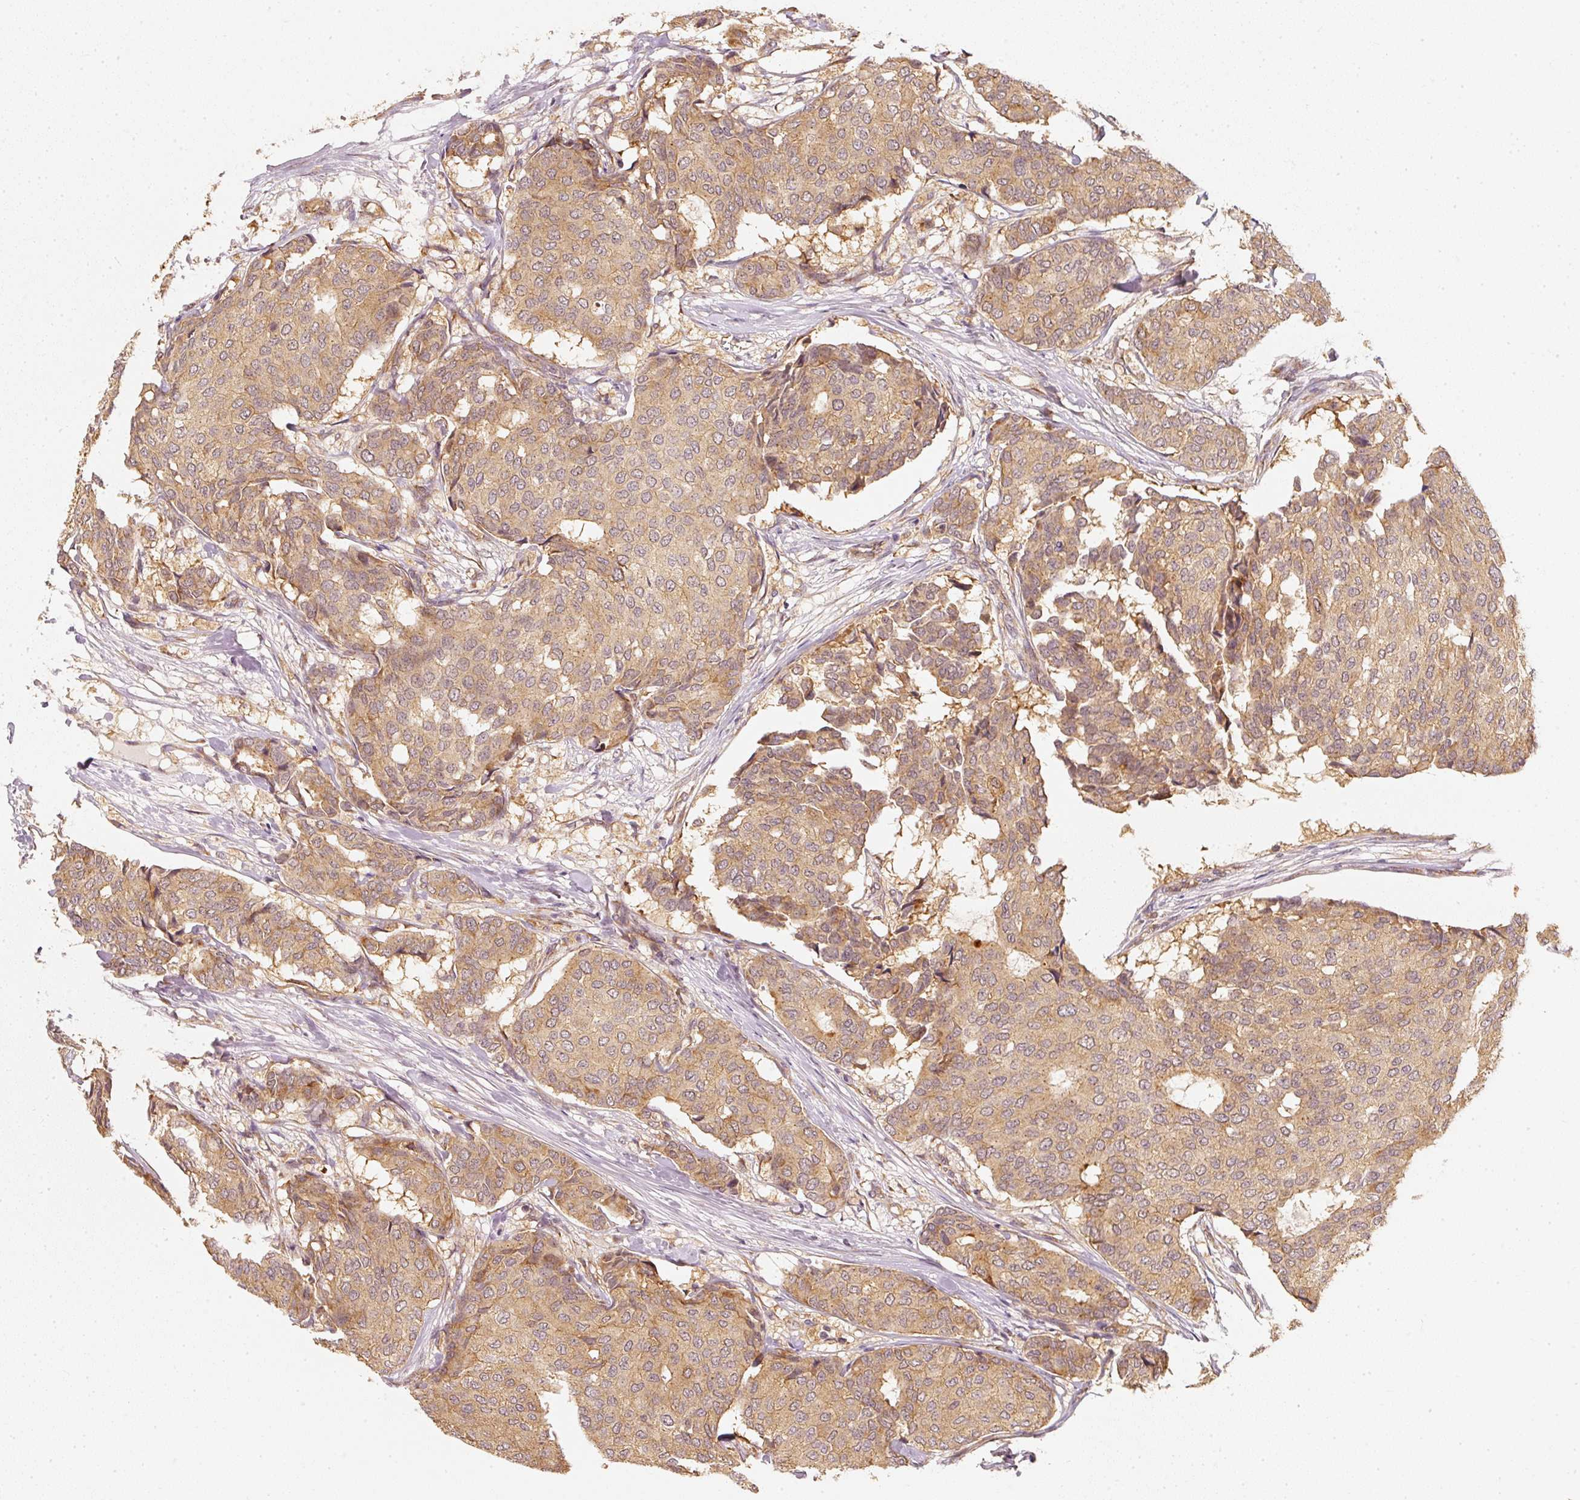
{"staining": {"intensity": "moderate", "quantity": ">75%", "location": "cytoplasmic/membranous"}, "tissue": "breast cancer", "cell_type": "Tumor cells", "image_type": "cancer", "snomed": [{"axis": "morphology", "description": "Duct carcinoma"}, {"axis": "topography", "description": "Breast"}], "caption": "Breast cancer stained with a brown dye shows moderate cytoplasmic/membranous positive staining in approximately >75% of tumor cells.", "gene": "EEF1A2", "patient": {"sex": "female", "age": 75}}